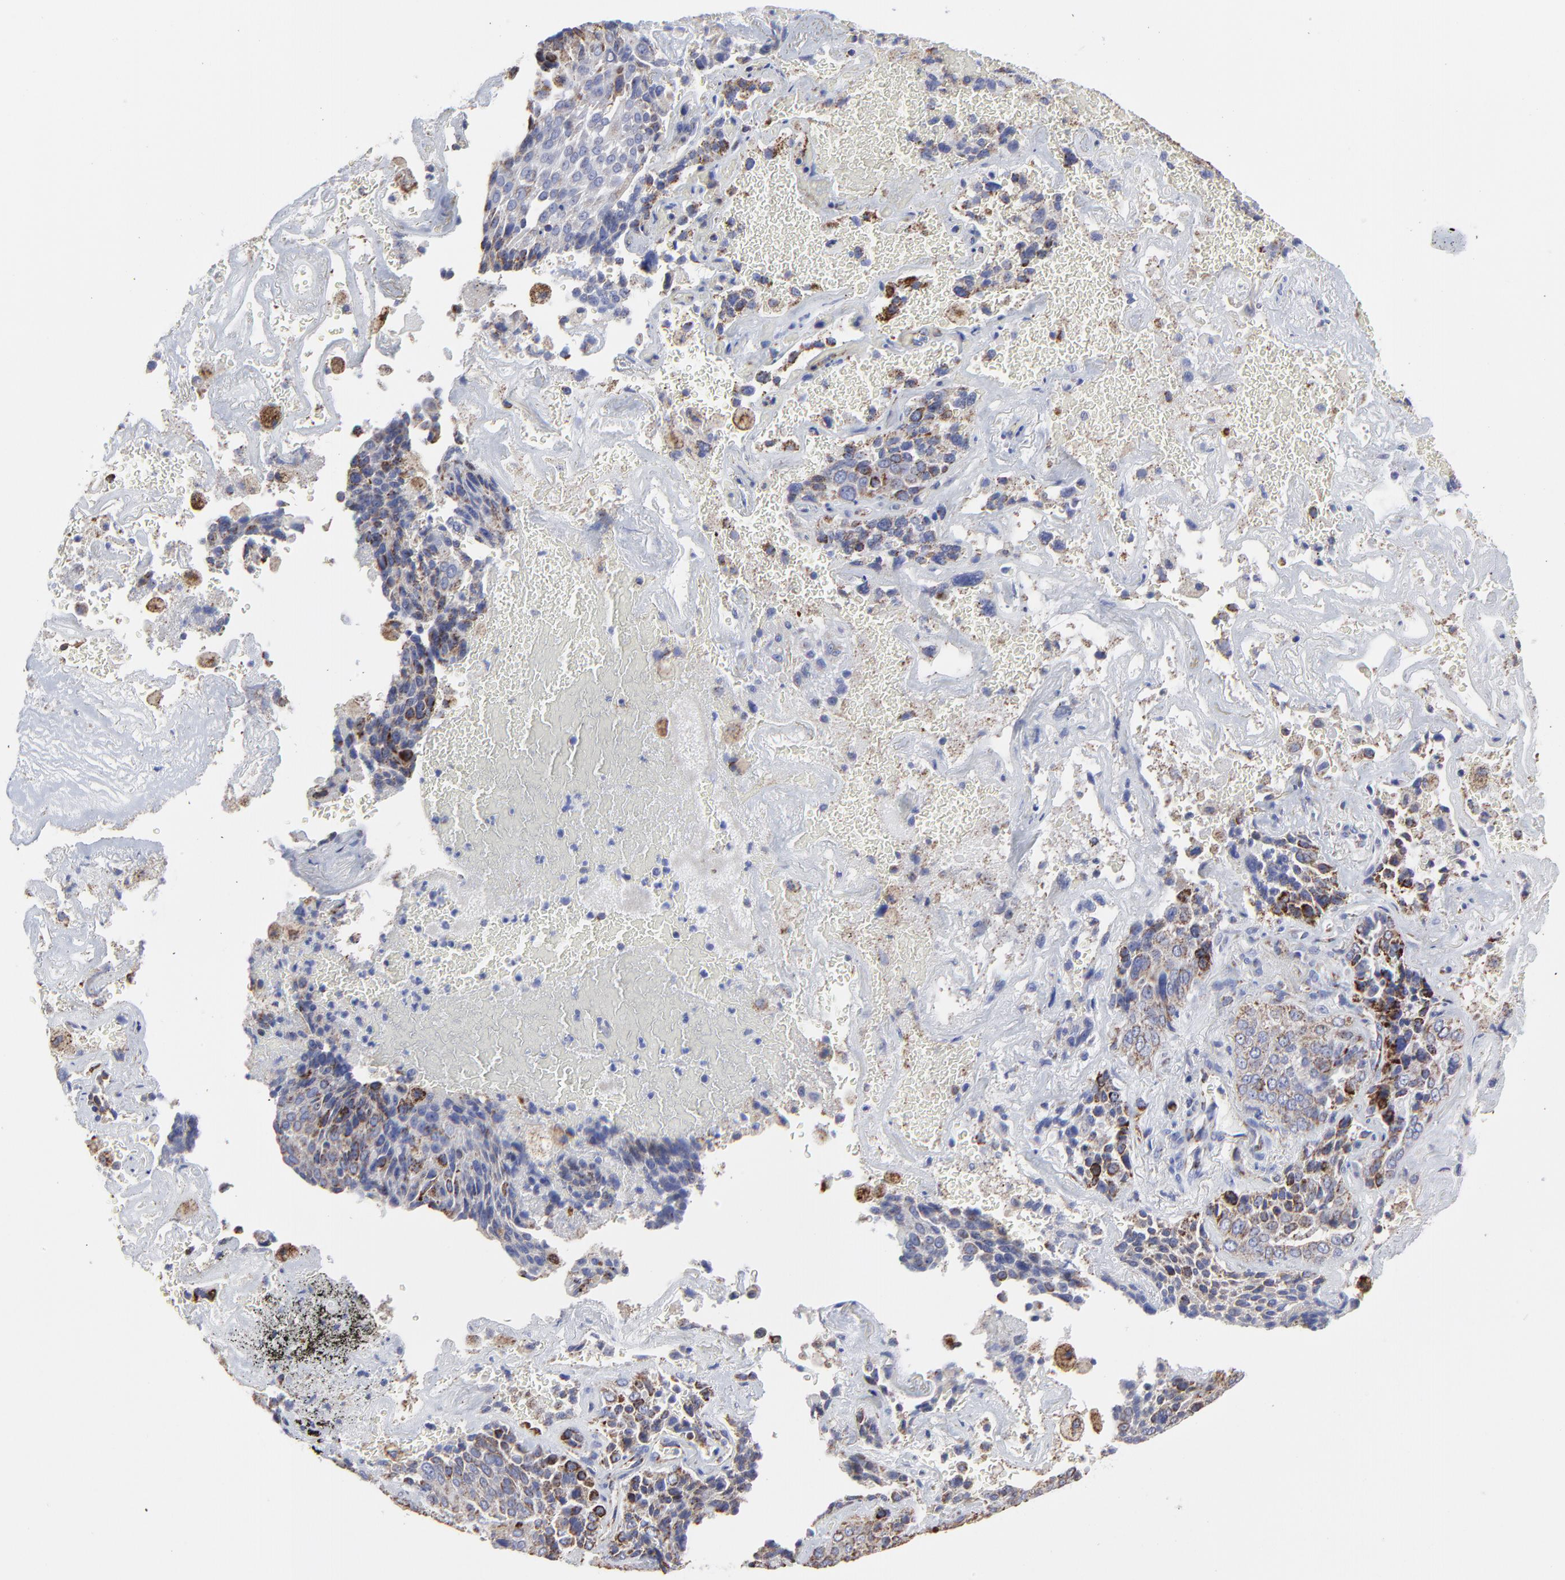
{"staining": {"intensity": "strong", "quantity": "<25%", "location": "cytoplasmic/membranous"}, "tissue": "lung cancer", "cell_type": "Tumor cells", "image_type": "cancer", "snomed": [{"axis": "morphology", "description": "Squamous cell carcinoma, NOS"}, {"axis": "topography", "description": "Lung"}], "caption": "Immunohistochemistry staining of lung cancer (squamous cell carcinoma), which demonstrates medium levels of strong cytoplasmic/membranous staining in approximately <25% of tumor cells indicating strong cytoplasmic/membranous protein expression. The staining was performed using DAB (3,3'-diaminobenzidine) (brown) for protein detection and nuclei were counterstained in hematoxylin (blue).", "gene": "PINK1", "patient": {"sex": "male", "age": 54}}